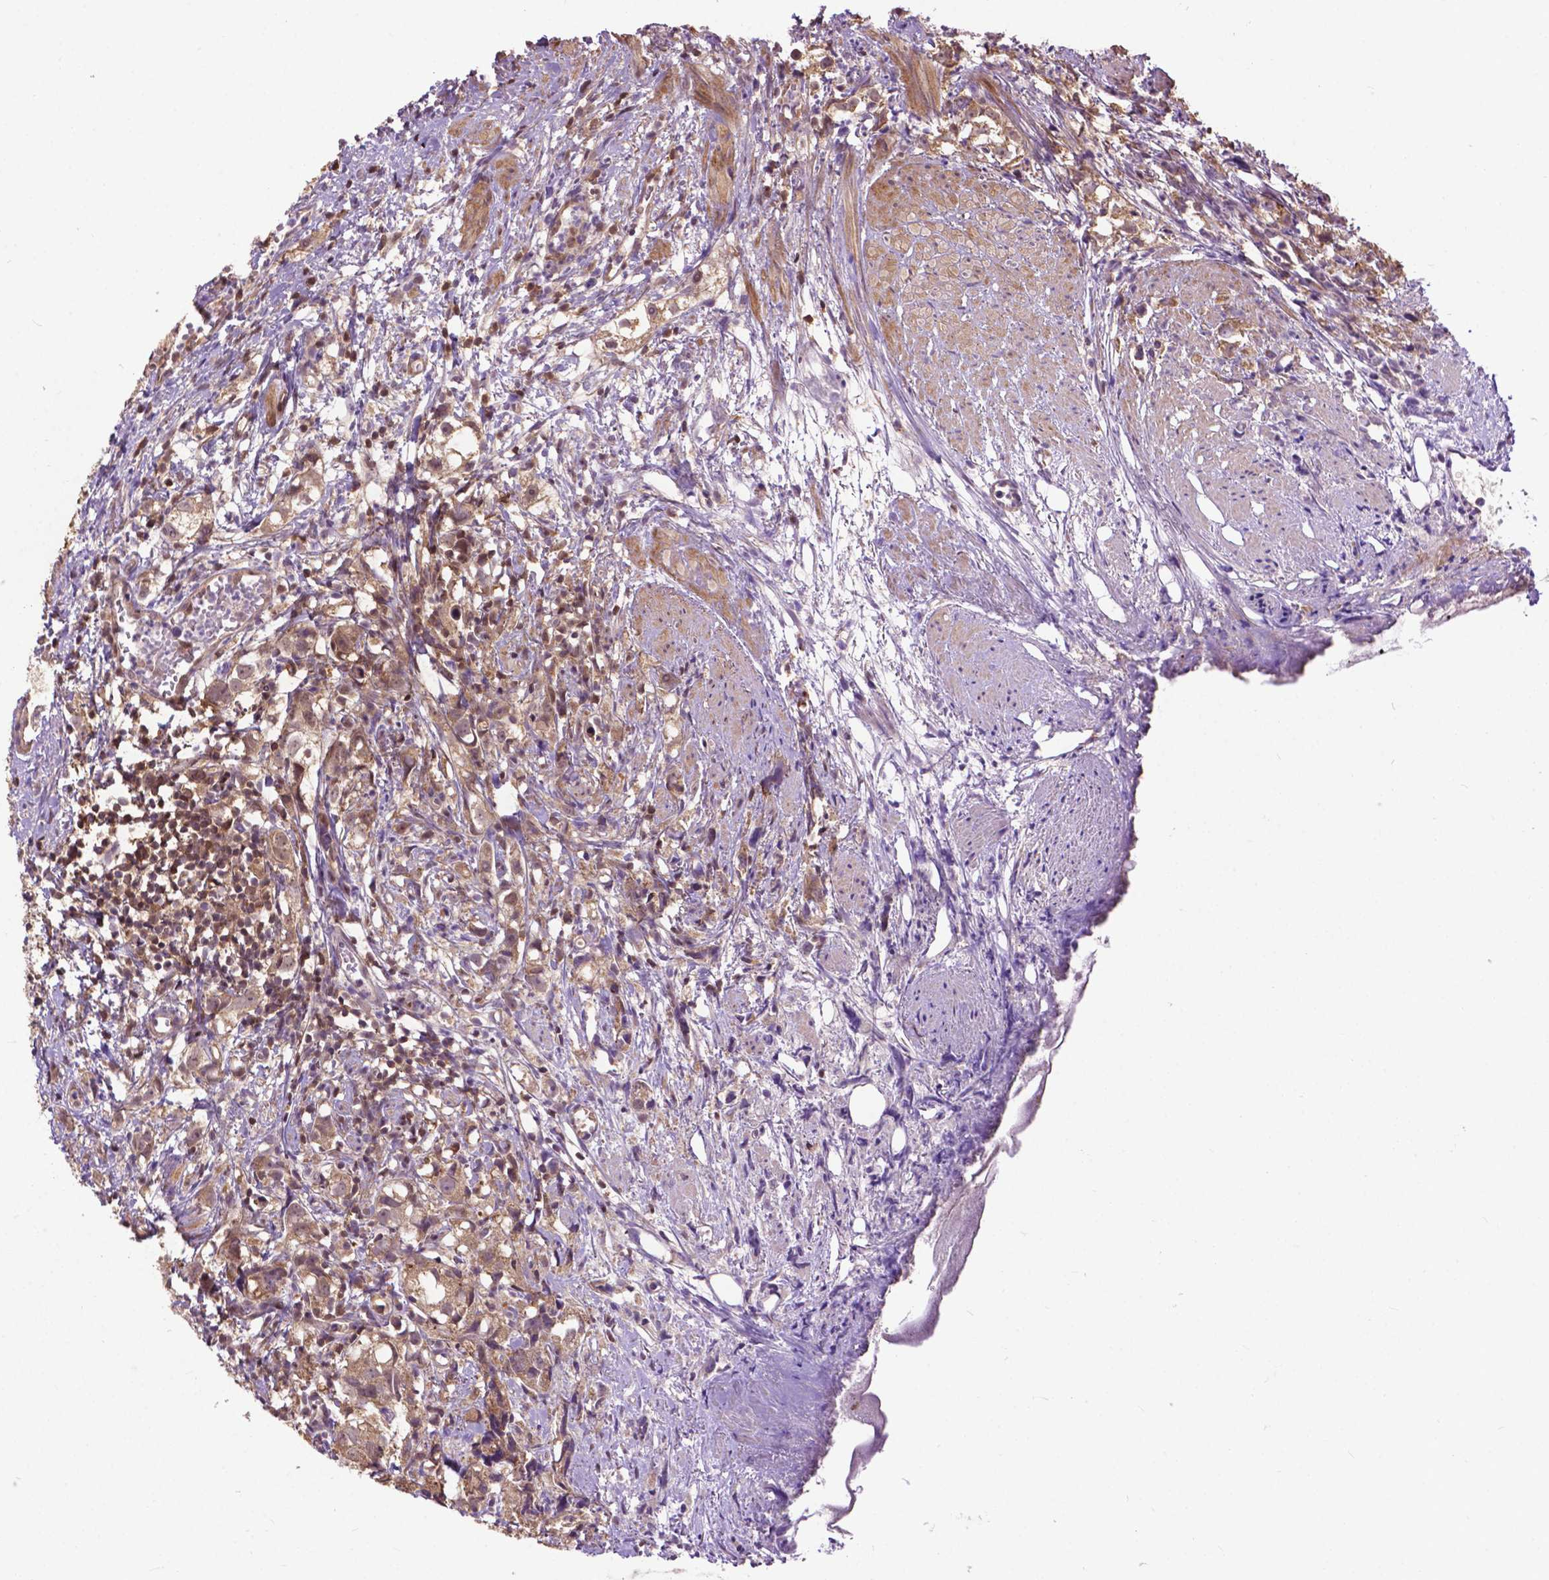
{"staining": {"intensity": "moderate", "quantity": ">75%", "location": "cytoplasmic/membranous"}, "tissue": "prostate cancer", "cell_type": "Tumor cells", "image_type": "cancer", "snomed": [{"axis": "morphology", "description": "Adenocarcinoma, High grade"}, {"axis": "topography", "description": "Prostate"}], "caption": "This micrograph reveals immunohistochemistry (IHC) staining of prostate cancer, with medium moderate cytoplasmic/membranous staining in about >75% of tumor cells.", "gene": "CHMP4A", "patient": {"sex": "male", "age": 68}}